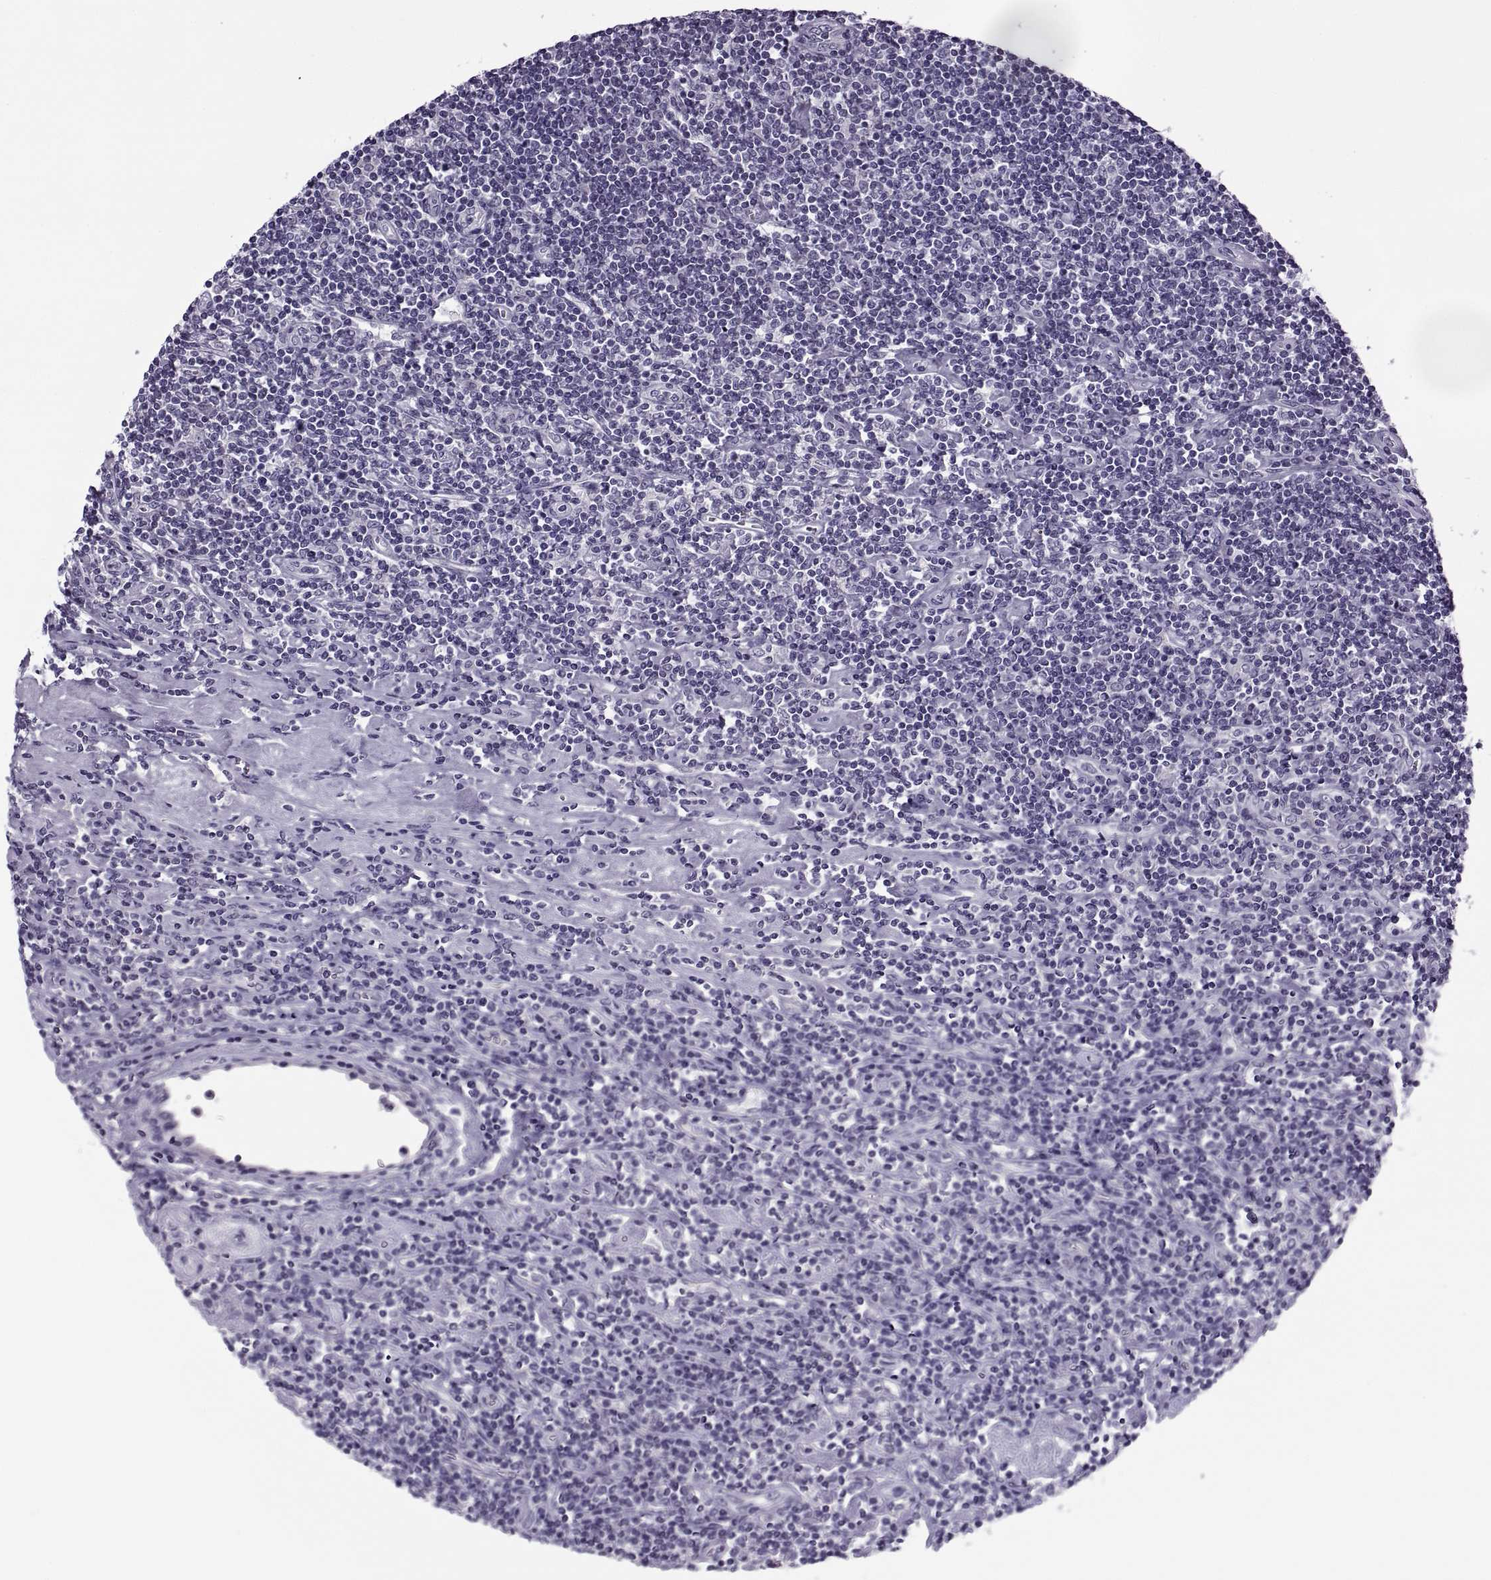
{"staining": {"intensity": "negative", "quantity": "none", "location": "none"}, "tissue": "lymphoma", "cell_type": "Tumor cells", "image_type": "cancer", "snomed": [{"axis": "morphology", "description": "Hodgkin's disease, NOS"}, {"axis": "topography", "description": "Lymph node"}], "caption": "DAB (3,3'-diaminobenzidine) immunohistochemical staining of human lymphoma shows no significant staining in tumor cells.", "gene": "MAGEB1", "patient": {"sex": "male", "age": 40}}